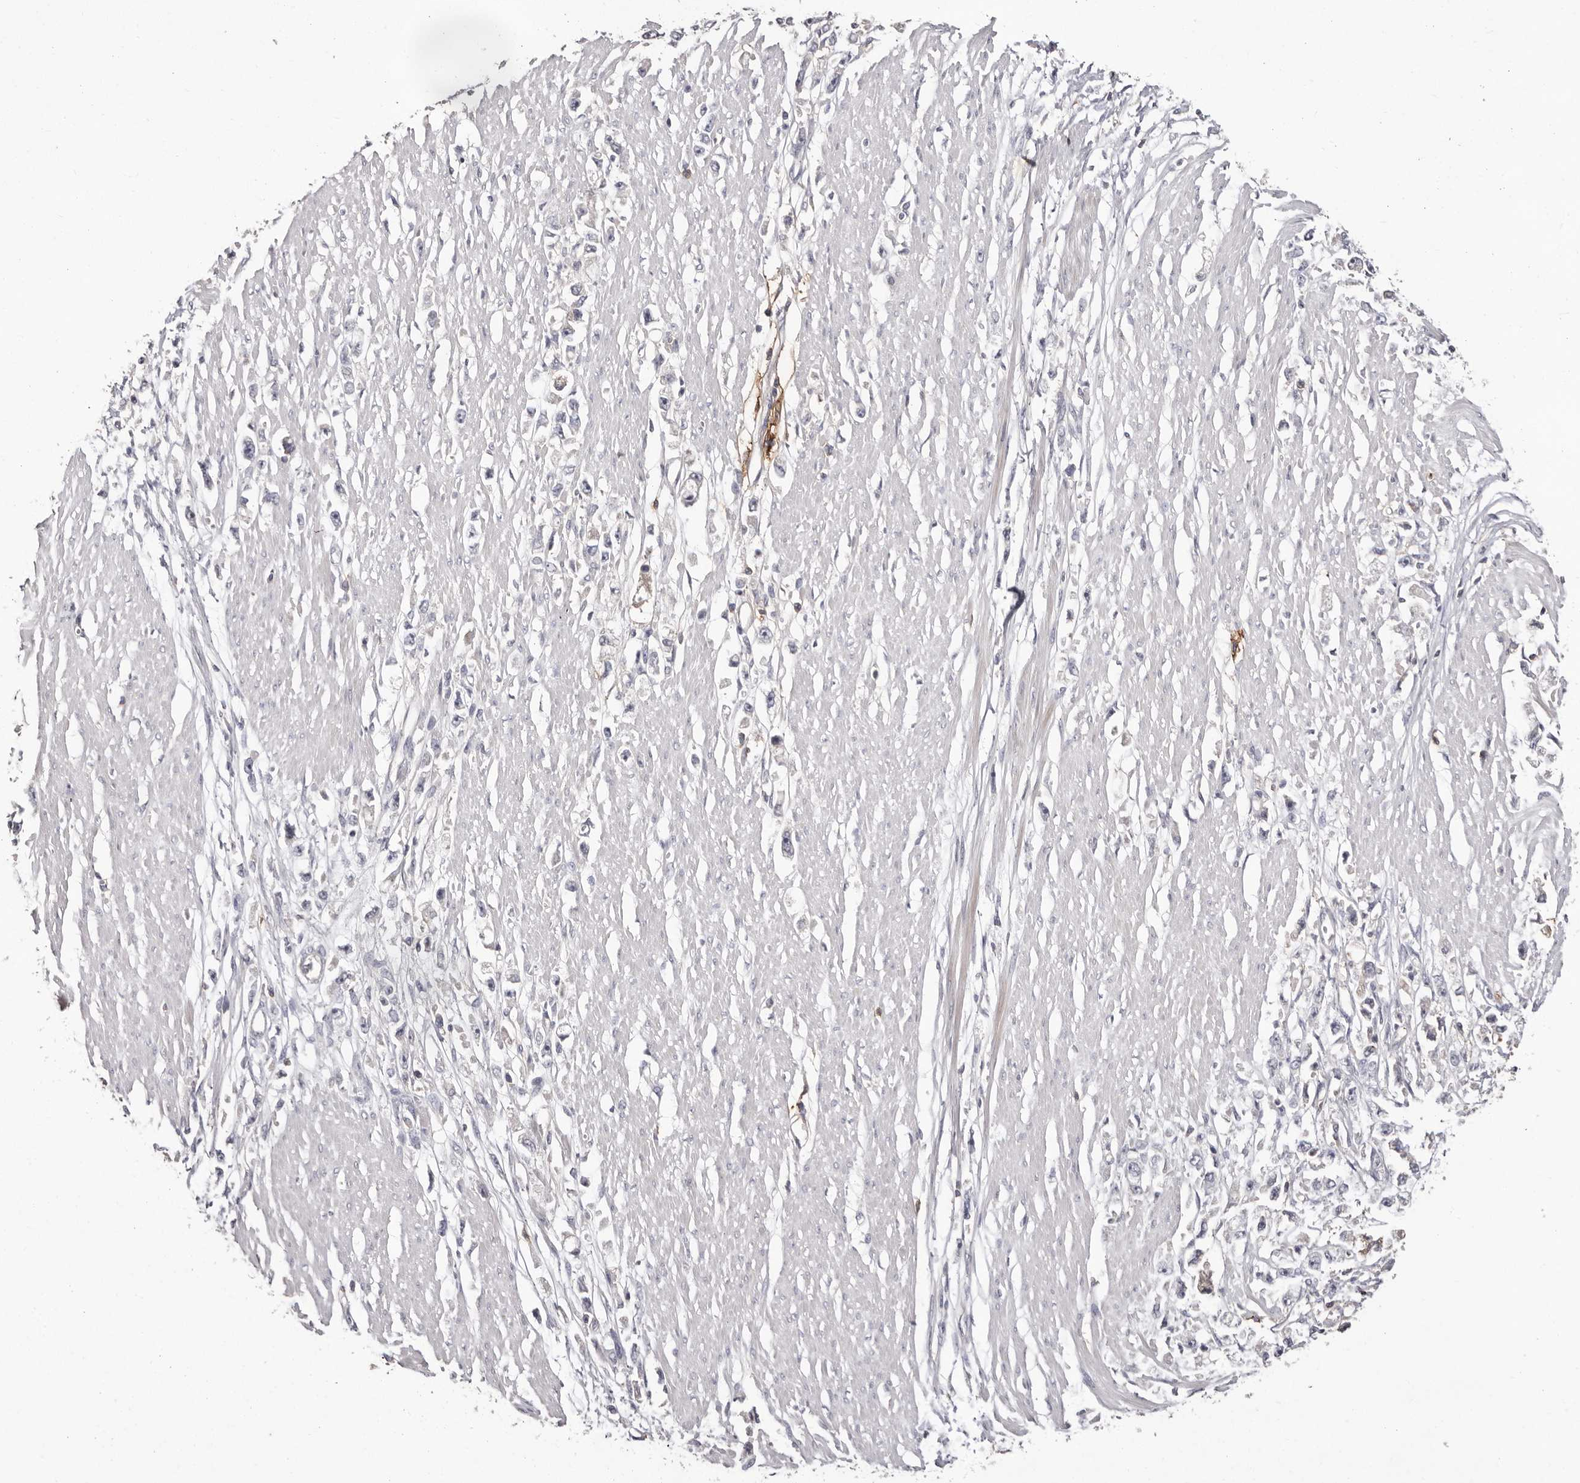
{"staining": {"intensity": "negative", "quantity": "none", "location": "none"}, "tissue": "stomach cancer", "cell_type": "Tumor cells", "image_type": "cancer", "snomed": [{"axis": "morphology", "description": "Adenocarcinoma, NOS"}, {"axis": "topography", "description": "Stomach"}], "caption": "Tumor cells are negative for protein expression in human adenocarcinoma (stomach).", "gene": "MMACHC", "patient": {"sex": "female", "age": 59}}